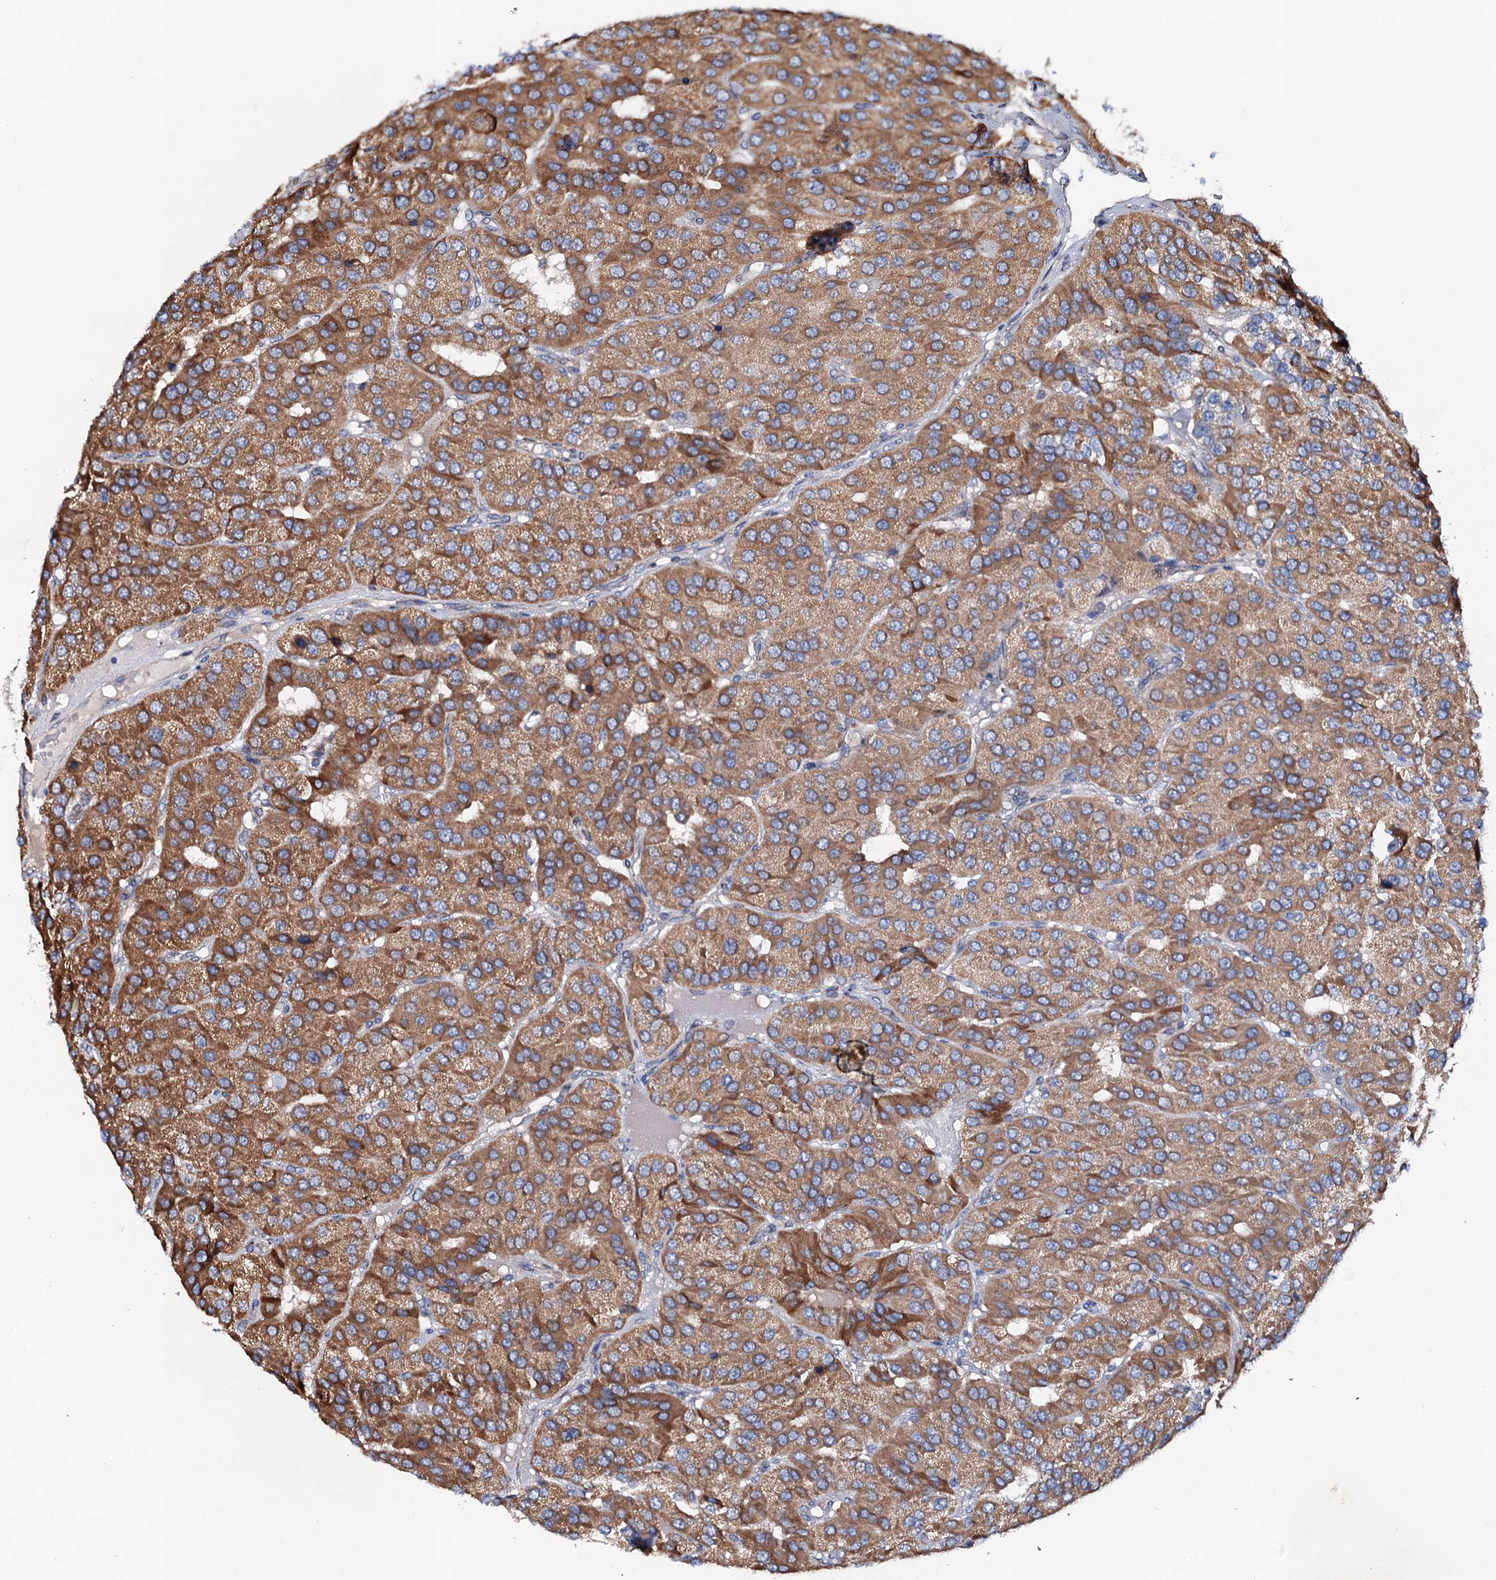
{"staining": {"intensity": "moderate", "quantity": ">75%", "location": "cytoplasmic/membranous"}, "tissue": "parathyroid gland", "cell_type": "Glandular cells", "image_type": "normal", "snomed": [{"axis": "morphology", "description": "Normal tissue, NOS"}, {"axis": "morphology", "description": "Adenoma, NOS"}, {"axis": "topography", "description": "Parathyroid gland"}], "caption": "Parathyroid gland was stained to show a protein in brown. There is medium levels of moderate cytoplasmic/membranous positivity in approximately >75% of glandular cells.", "gene": "UBE3C", "patient": {"sex": "female", "age": 86}}